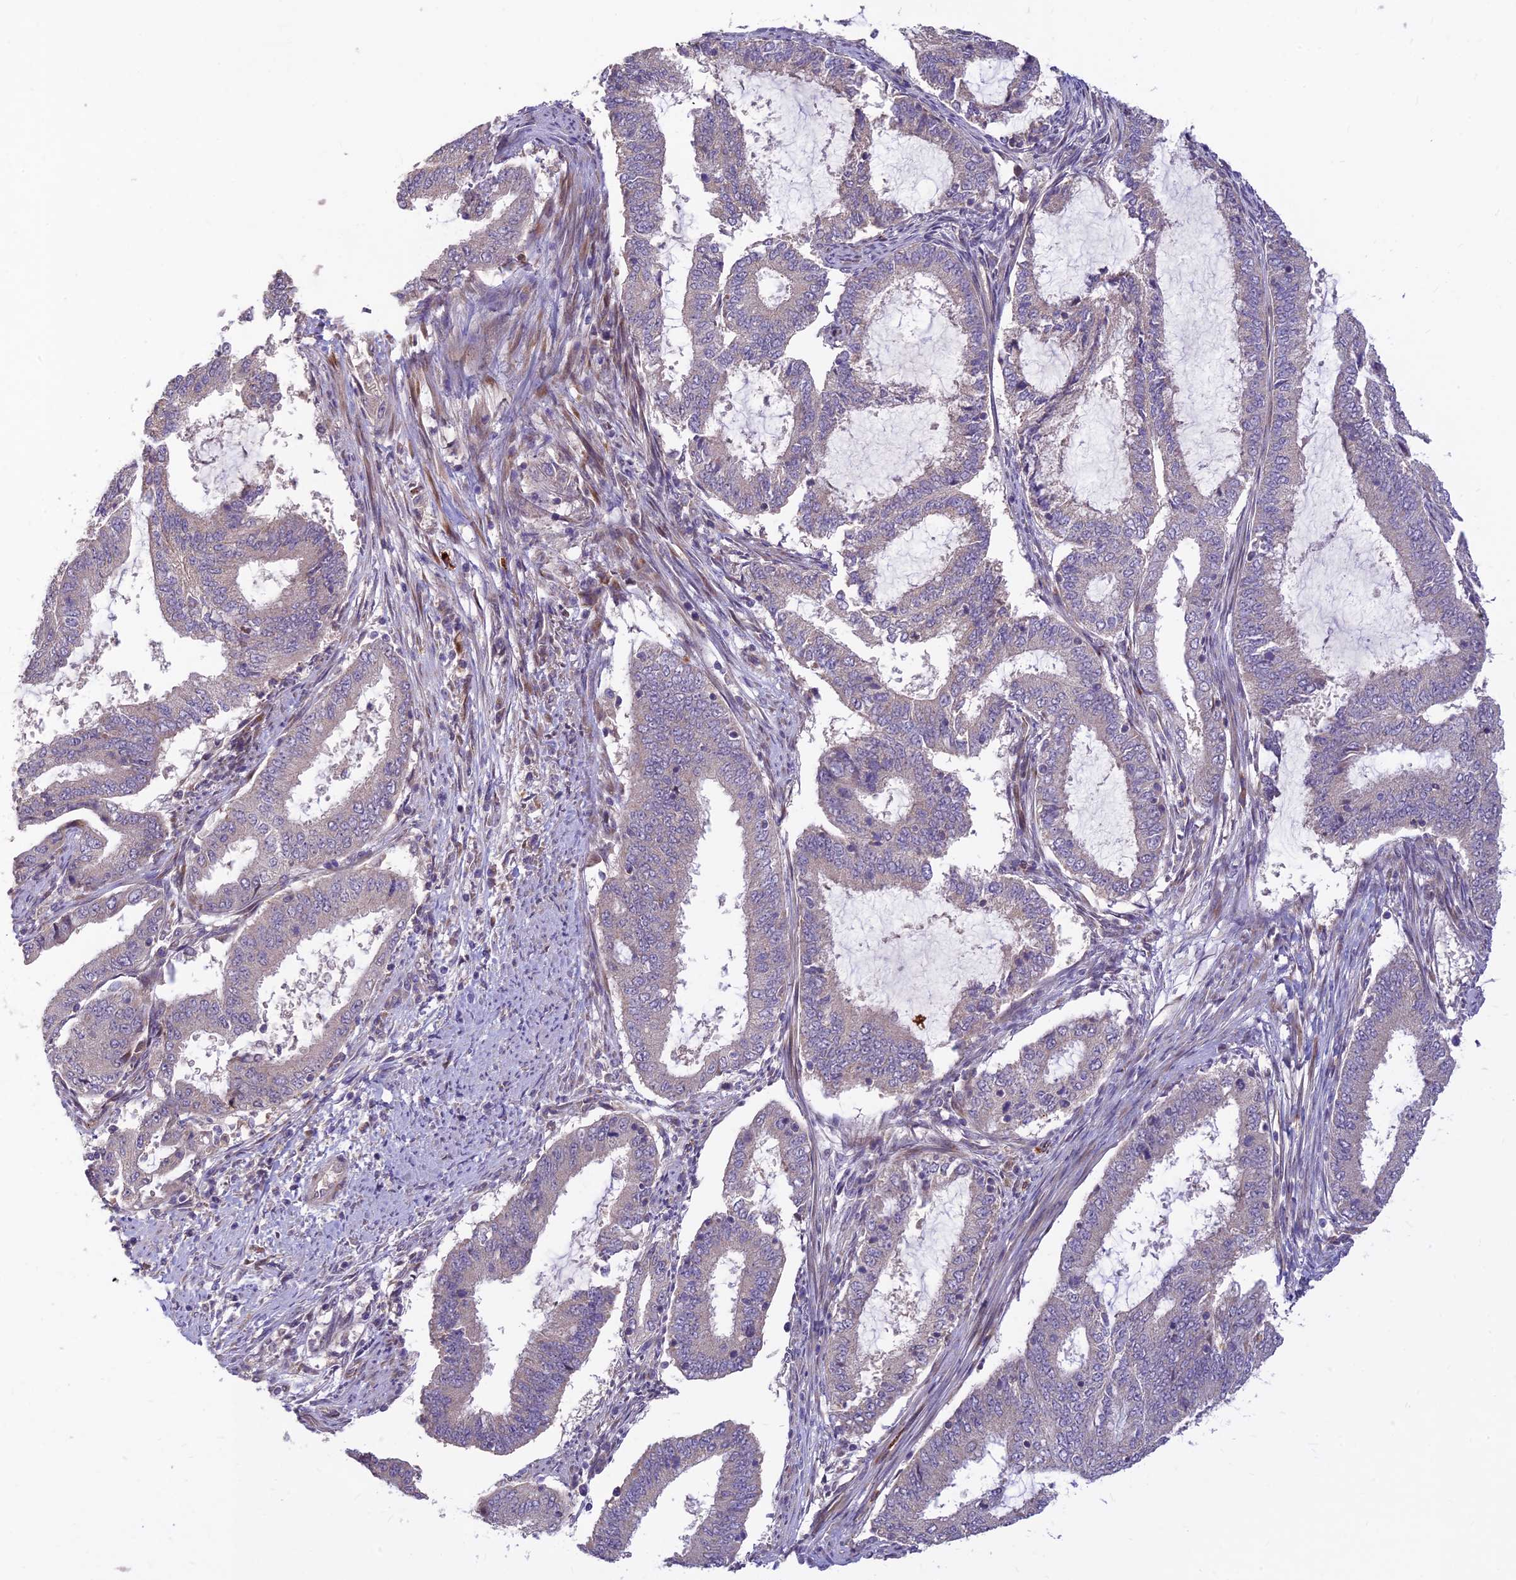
{"staining": {"intensity": "negative", "quantity": "none", "location": "none"}, "tissue": "endometrial cancer", "cell_type": "Tumor cells", "image_type": "cancer", "snomed": [{"axis": "morphology", "description": "Adenocarcinoma, NOS"}, {"axis": "topography", "description": "Endometrium"}], "caption": "This is a image of immunohistochemistry staining of adenocarcinoma (endometrial), which shows no staining in tumor cells.", "gene": "ASPDH", "patient": {"sex": "female", "age": 51}}